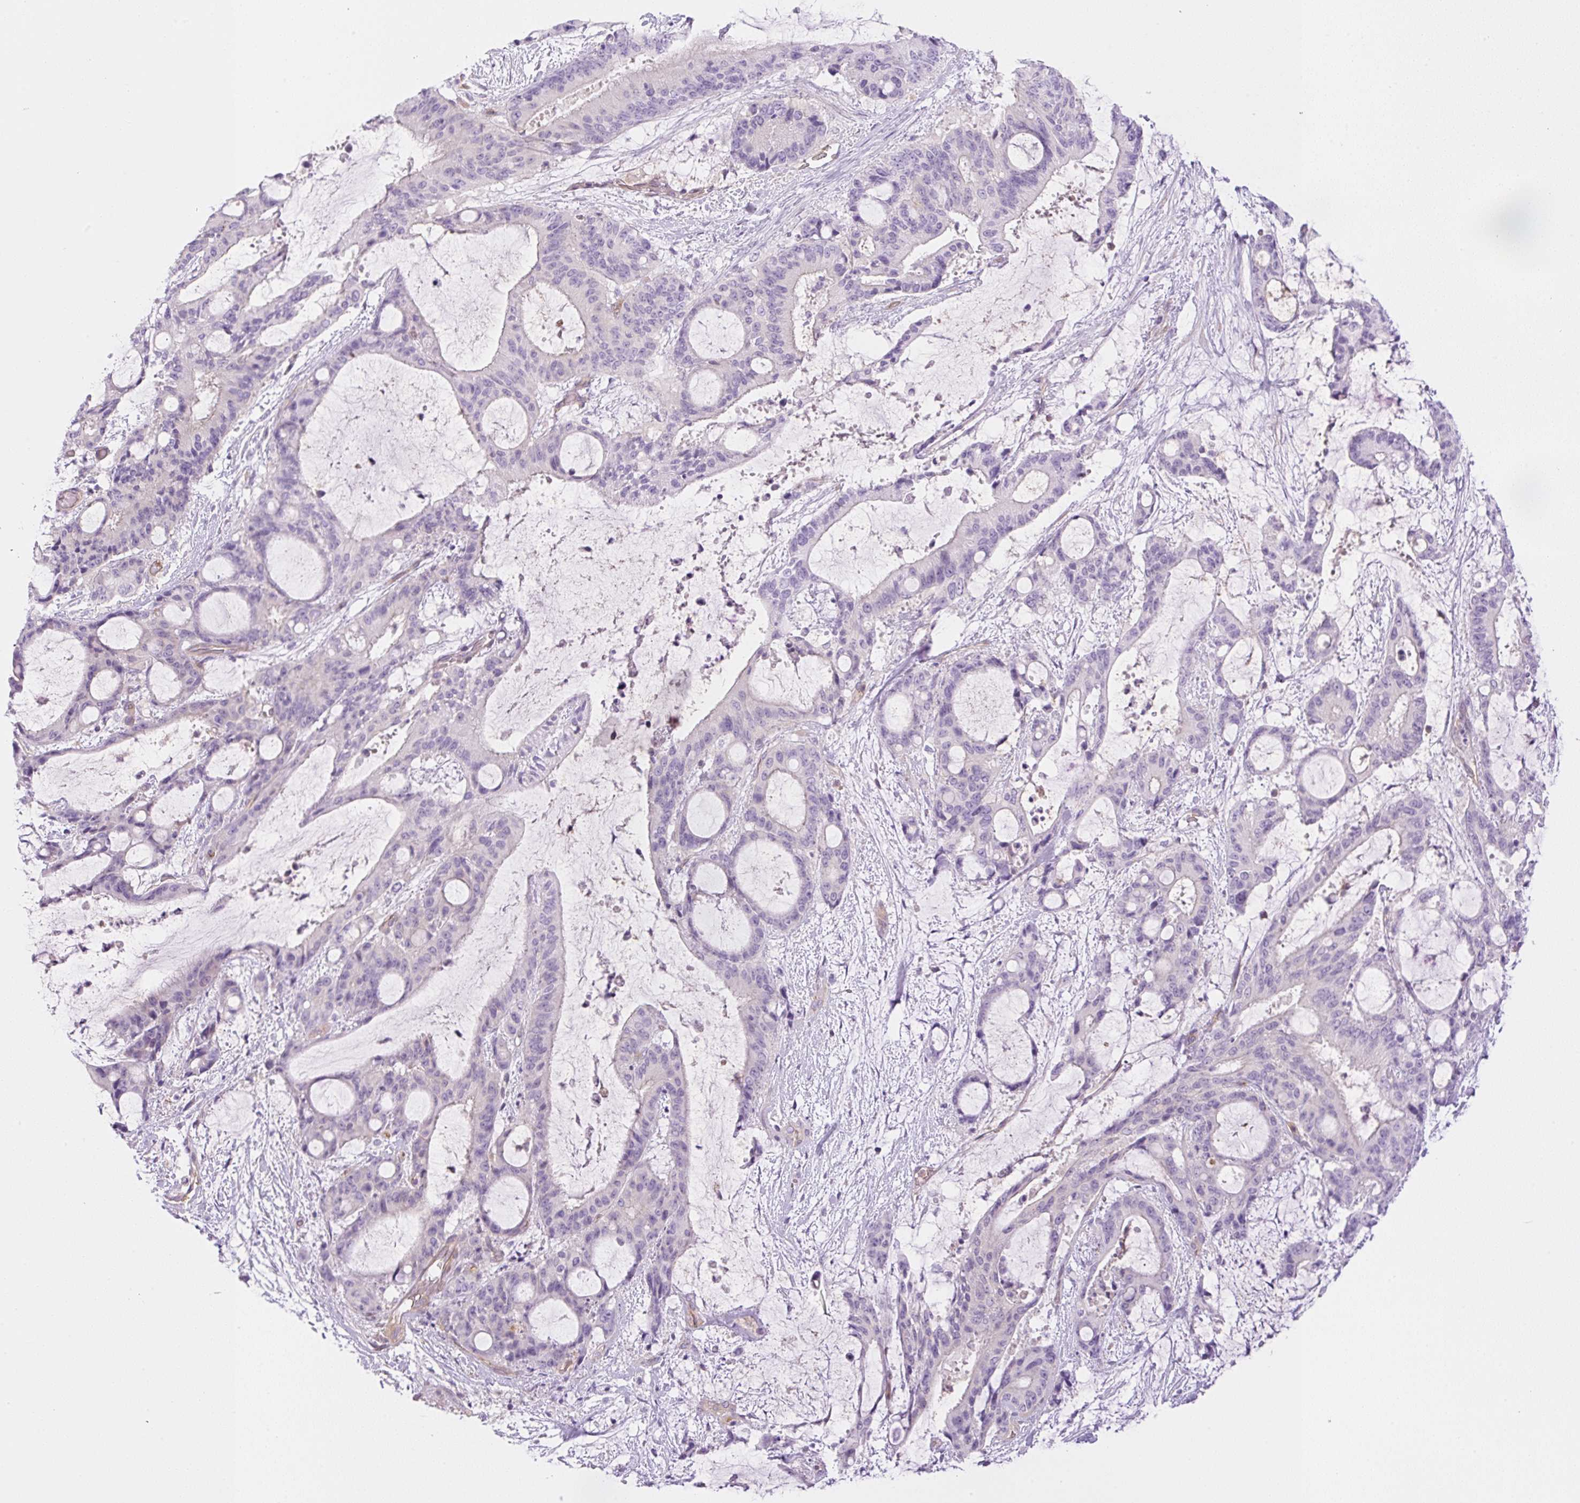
{"staining": {"intensity": "negative", "quantity": "none", "location": "none"}, "tissue": "liver cancer", "cell_type": "Tumor cells", "image_type": "cancer", "snomed": [{"axis": "morphology", "description": "Normal tissue, NOS"}, {"axis": "morphology", "description": "Cholangiocarcinoma"}, {"axis": "topography", "description": "Liver"}, {"axis": "topography", "description": "Peripheral nerve tissue"}], "caption": "Immunohistochemical staining of human liver cancer (cholangiocarcinoma) shows no significant expression in tumor cells. (DAB (3,3'-diaminobenzidine) immunohistochemistry with hematoxylin counter stain).", "gene": "EHD3", "patient": {"sex": "female", "age": 73}}